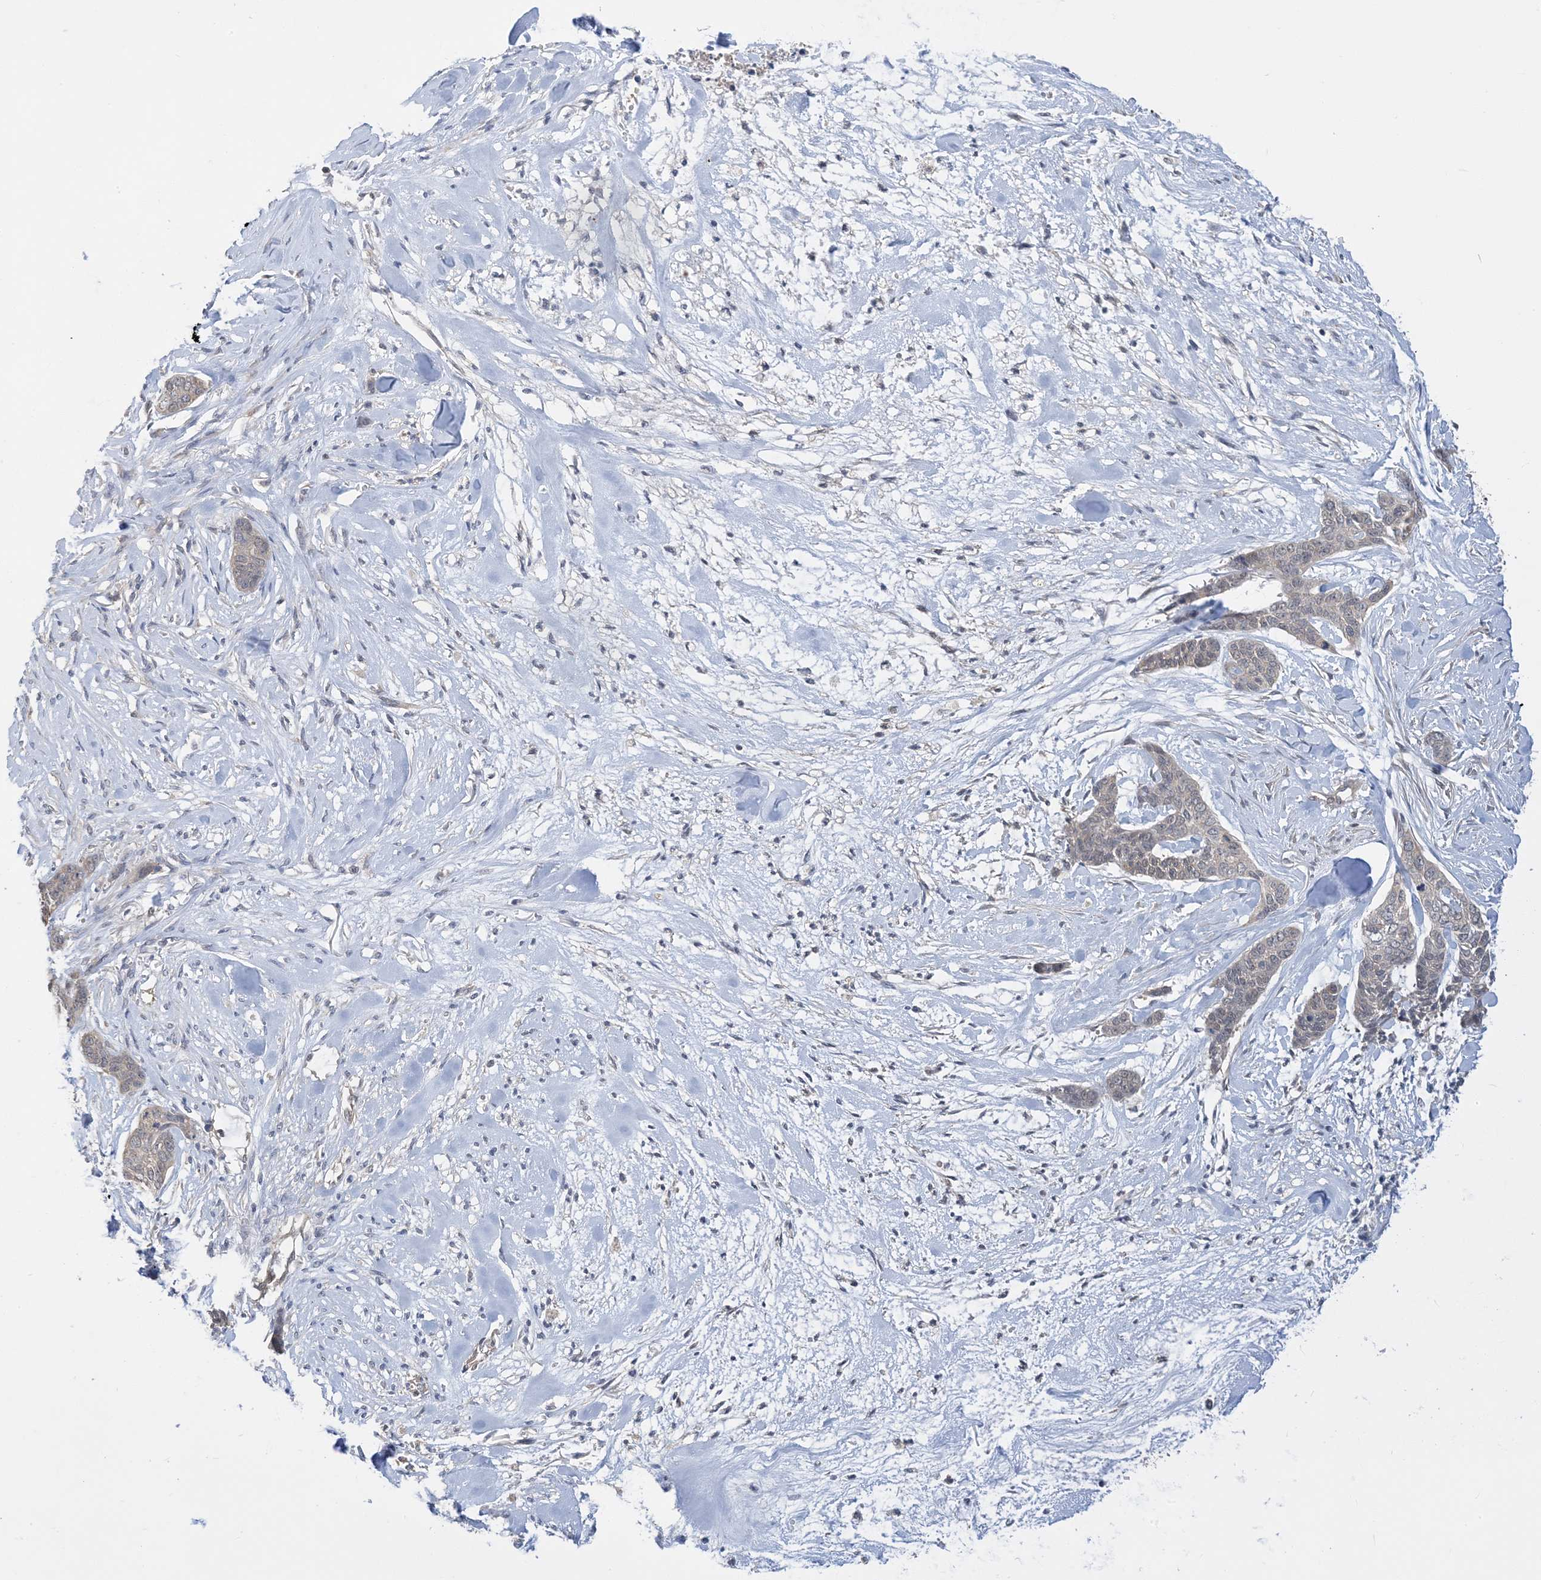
{"staining": {"intensity": "negative", "quantity": "none", "location": "none"}, "tissue": "skin cancer", "cell_type": "Tumor cells", "image_type": "cancer", "snomed": [{"axis": "morphology", "description": "Basal cell carcinoma"}, {"axis": "topography", "description": "Skin"}], "caption": "A histopathology image of human skin basal cell carcinoma is negative for staining in tumor cells. Brightfield microscopy of immunohistochemistry stained with DAB (brown) and hematoxylin (blue), captured at high magnification.", "gene": "WDR26", "patient": {"sex": "female", "age": 64}}